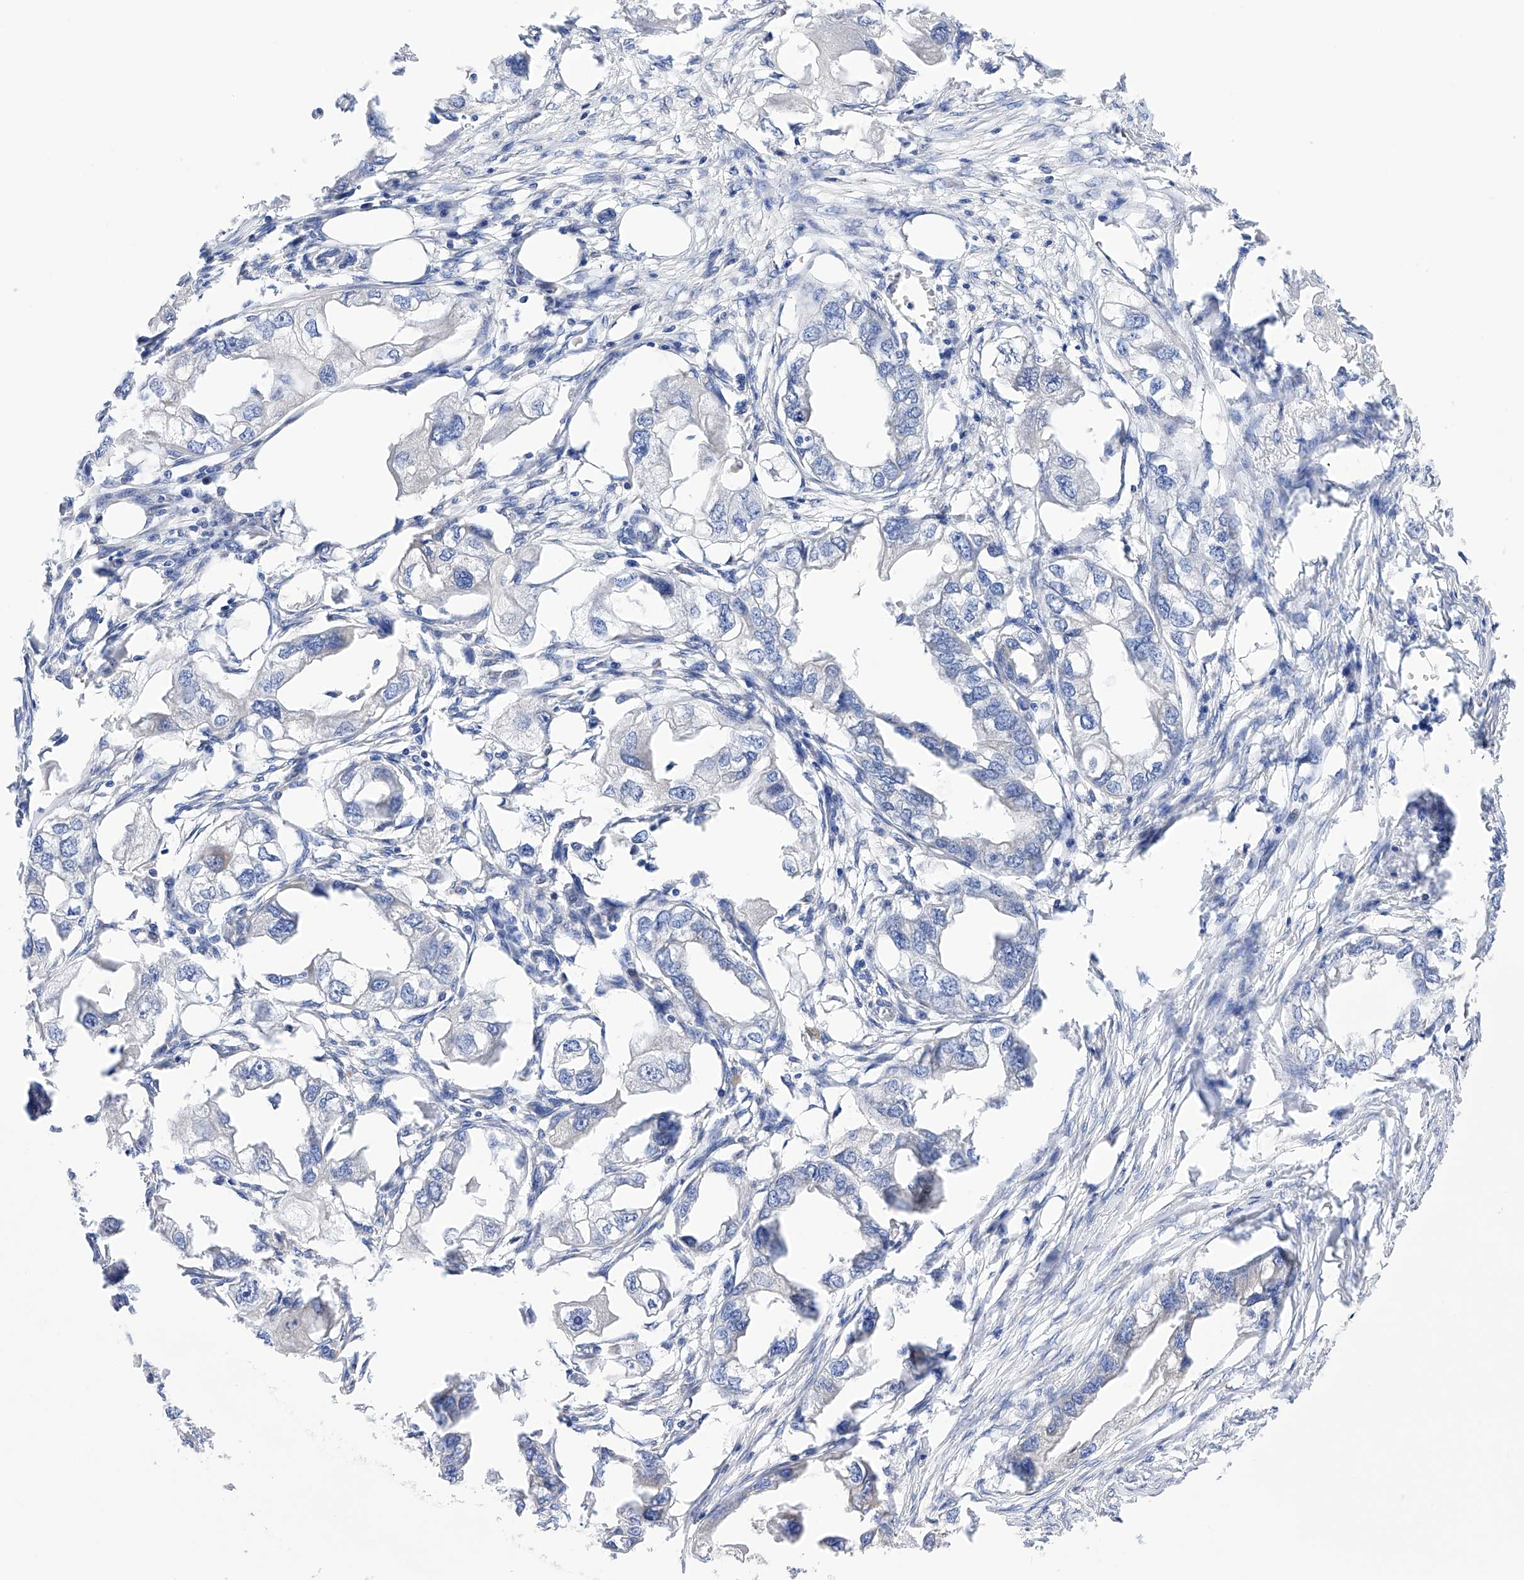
{"staining": {"intensity": "negative", "quantity": "none", "location": "none"}, "tissue": "endometrial cancer", "cell_type": "Tumor cells", "image_type": "cancer", "snomed": [{"axis": "morphology", "description": "Adenocarcinoma, NOS"}, {"axis": "morphology", "description": "Adenocarcinoma, metastatic, NOS"}, {"axis": "topography", "description": "Adipose tissue"}, {"axis": "topography", "description": "Endometrium"}], "caption": "High power microscopy histopathology image of an IHC image of adenocarcinoma (endometrial), revealing no significant expression in tumor cells.", "gene": "PDIA5", "patient": {"sex": "female", "age": 67}}